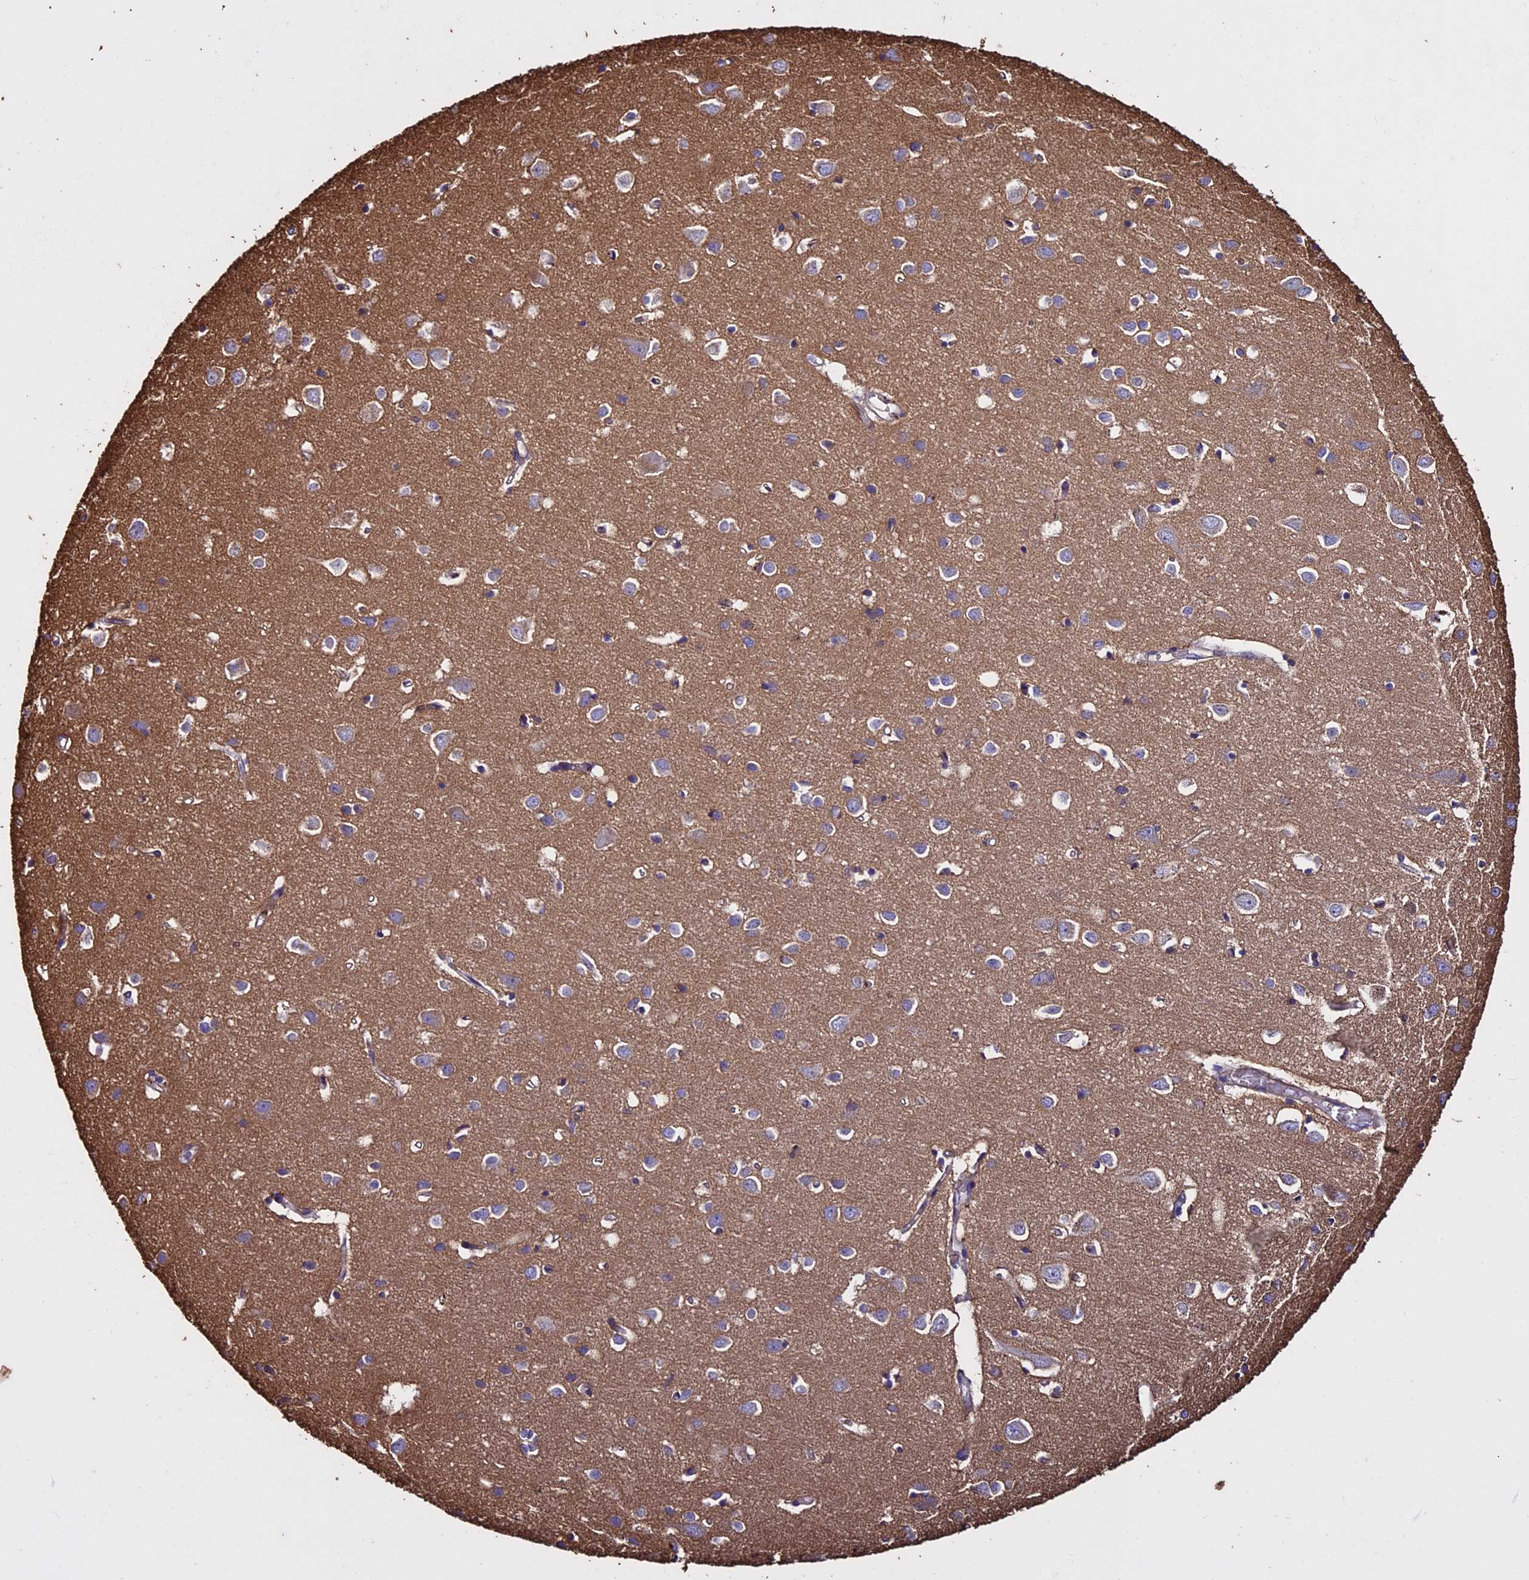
{"staining": {"intensity": "moderate", "quantity": ">75%", "location": "cytoplasmic/membranous"}, "tissue": "cerebral cortex", "cell_type": "Endothelial cells", "image_type": "normal", "snomed": [{"axis": "morphology", "description": "Normal tissue, NOS"}, {"axis": "topography", "description": "Cerebral cortex"}], "caption": "Brown immunohistochemical staining in benign cerebral cortex exhibits moderate cytoplasmic/membranous positivity in about >75% of endothelial cells.", "gene": "USB1", "patient": {"sex": "female", "age": 64}}